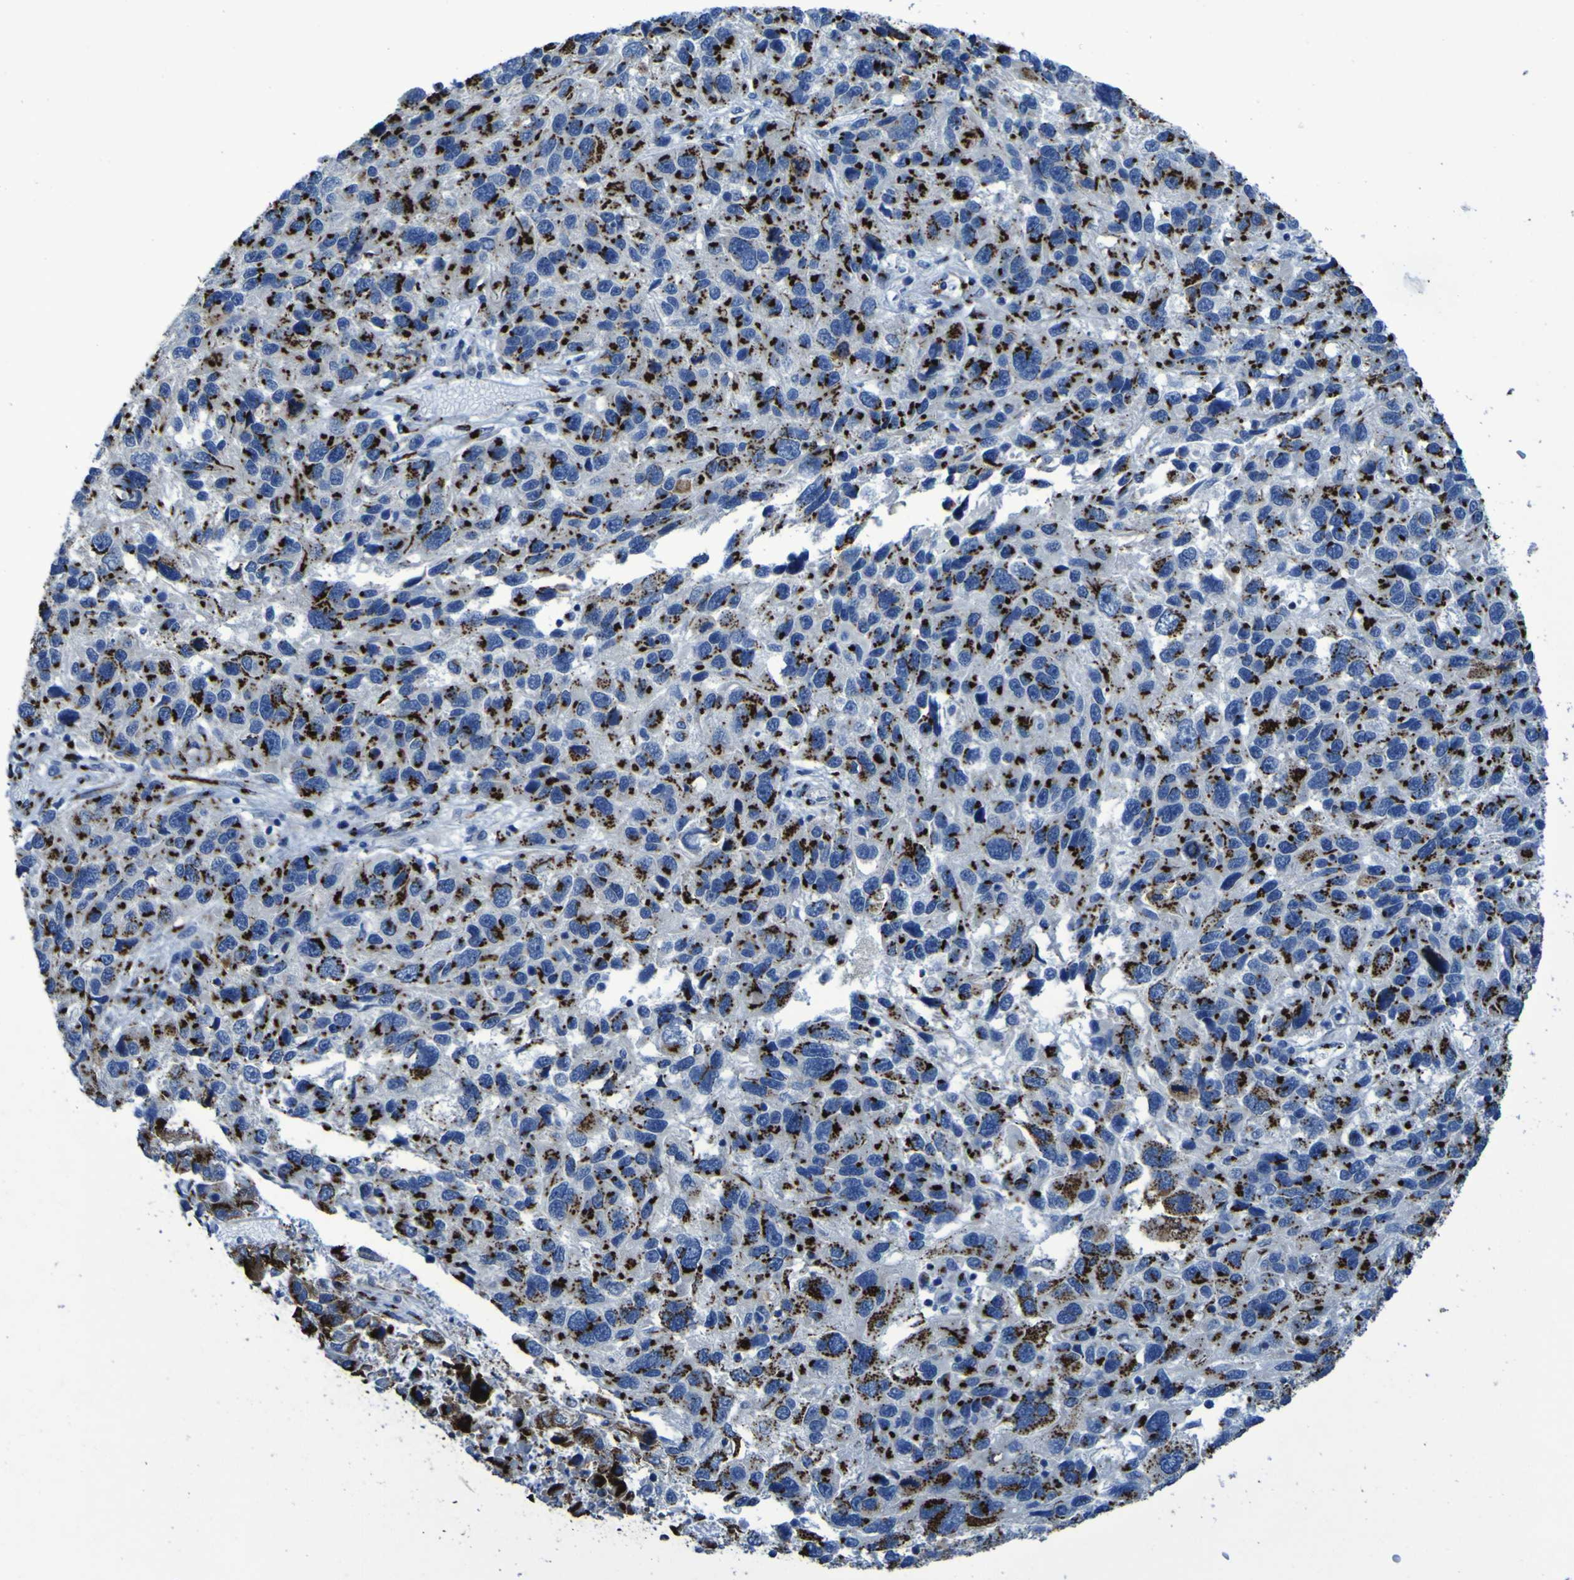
{"staining": {"intensity": "strong", "quantity": ">75%", "location": "cytoplasmic/membranous"}, "tissue": "melanoma", "cell_type": "Tumor cells", "image_type": "cancer", "snomed": [{"axis": "morphology", "description": "Malignant melanoma, NOS"}, {"axis": "topography", "description": "Skin"}], "caption": "Immunohistochemical staining of human malignant melanoma demonstrates high levels of strong cytoplasmic/membranous staining in approximately >75% of tumor cells.", "gene": "GOLM1", "patient": {"sex": "male", "age": 53}}